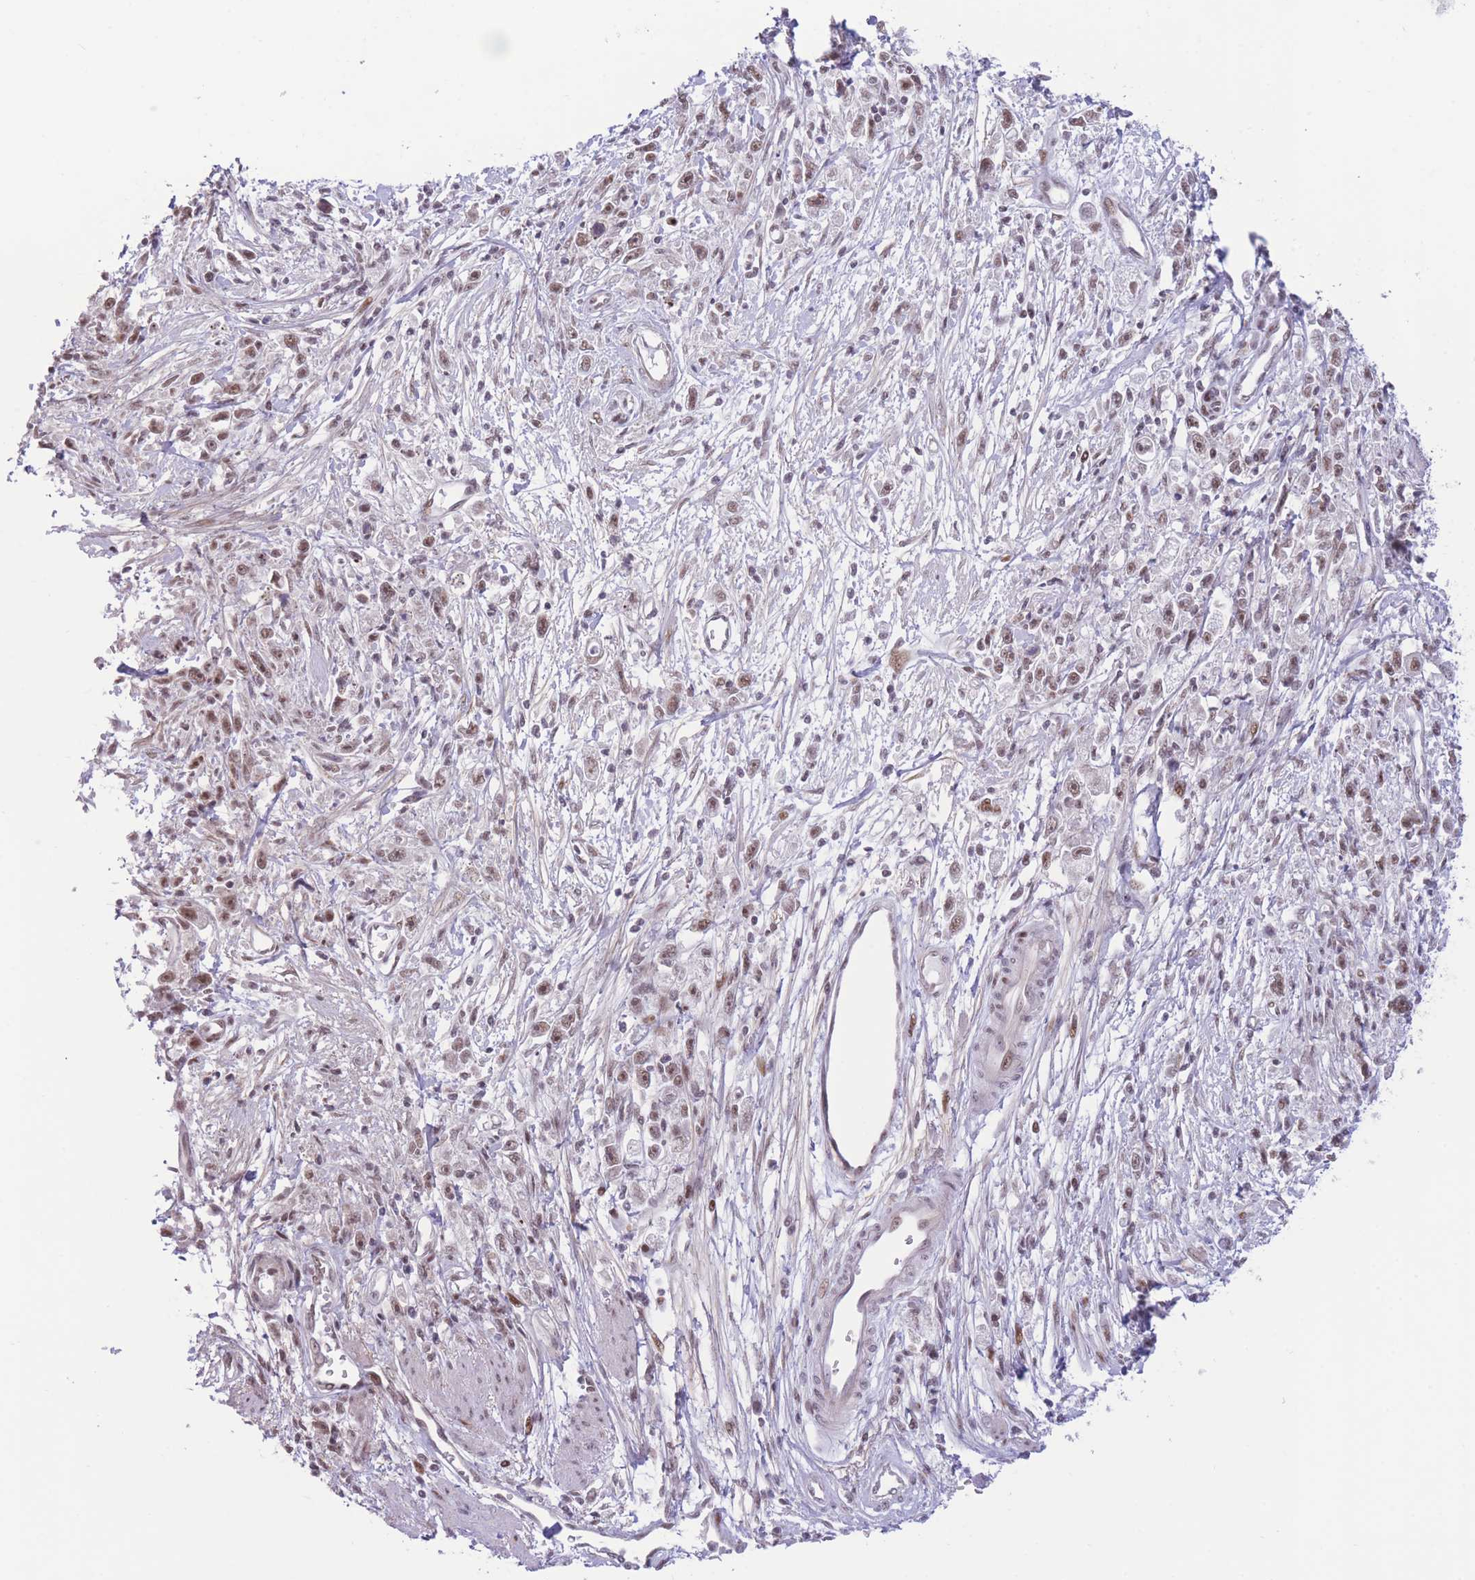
{"staining": {"intensity": "moderate", "quantity": ">75%", "location": "nuclear"}, "tissue": "stomach cancer", "cell_type": "Tumor cells", "image_type": "cancer", "snomed": [{"axis": "morphology", "description": "Adenocarcinoma, NOS"}, {"axis": "topography", "description": "Stomach"}], "caption": "This micrograph exhibits immunohistochemistry (IHC) staining of stomach cancer, with medium moderate nuclear staining in about >75% of tumor cells.", "gene": "PCIF1", "patient": {"sex": "female", "age": 59}}